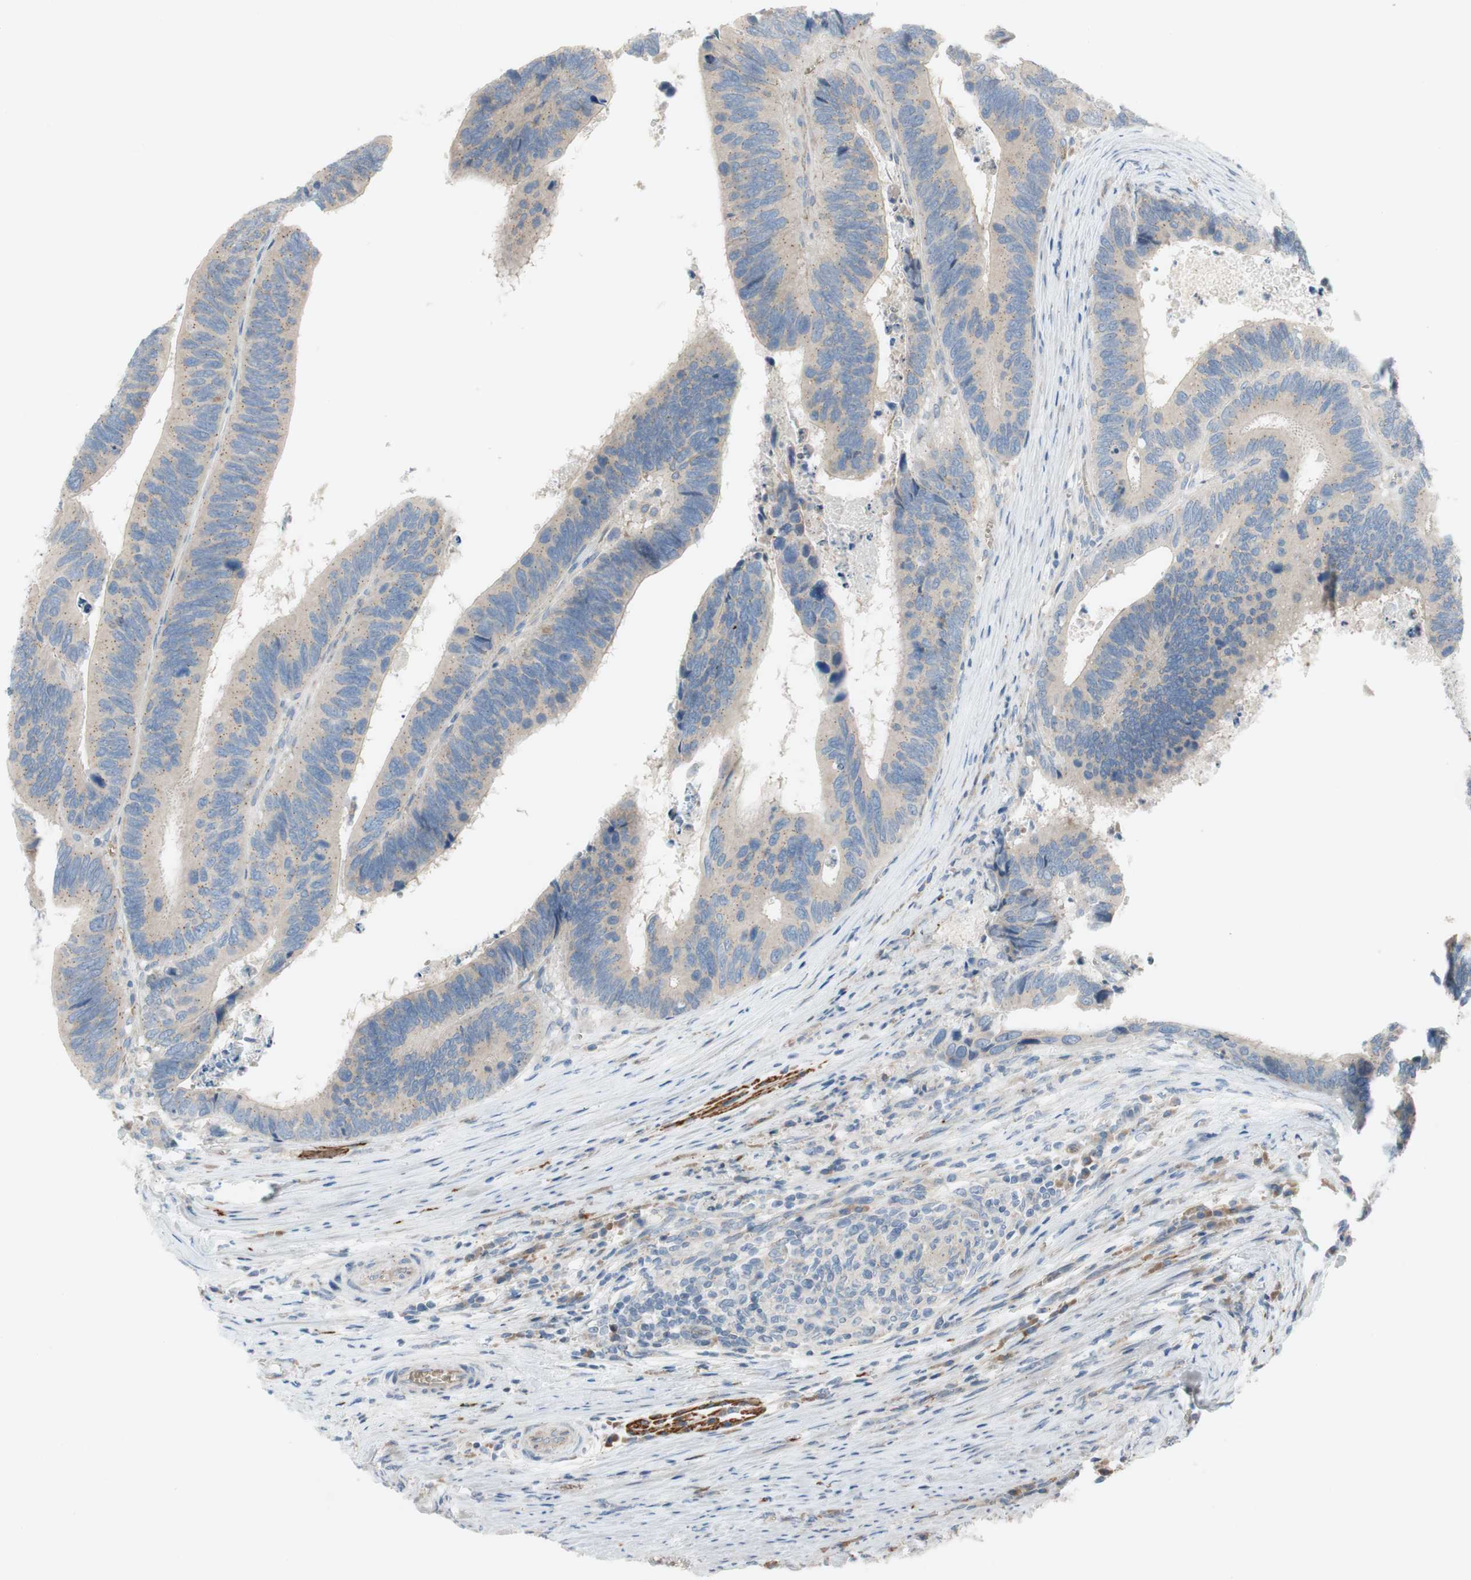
{"staining": {"intensity": "weak", "quantity": ">75%", "location": "cytoplasmic/membranous"}, "tissue": "colorectal cancer", "cell_type": "Tumor cells", "image_type": "cancer", "snomed": [{"axis": "morphology", "description": "Adenocarcinoma, NOS"}, {"axis": "topography", "description": "Colon"}], "caption": "High-magnification brightfield microscopy of adenocarcinoma (colorectal) stained with DAB (brown) and counterstained with hematoxylin (blue). tumor cells exhibit weak cytoplasmic/membranous positivity is present in approximately>75% of cells. The protein is shown in brown color, while the nuclei are stained blue.", "gene": "ADD2", "patient": {"sex": "male", "age": 72}}